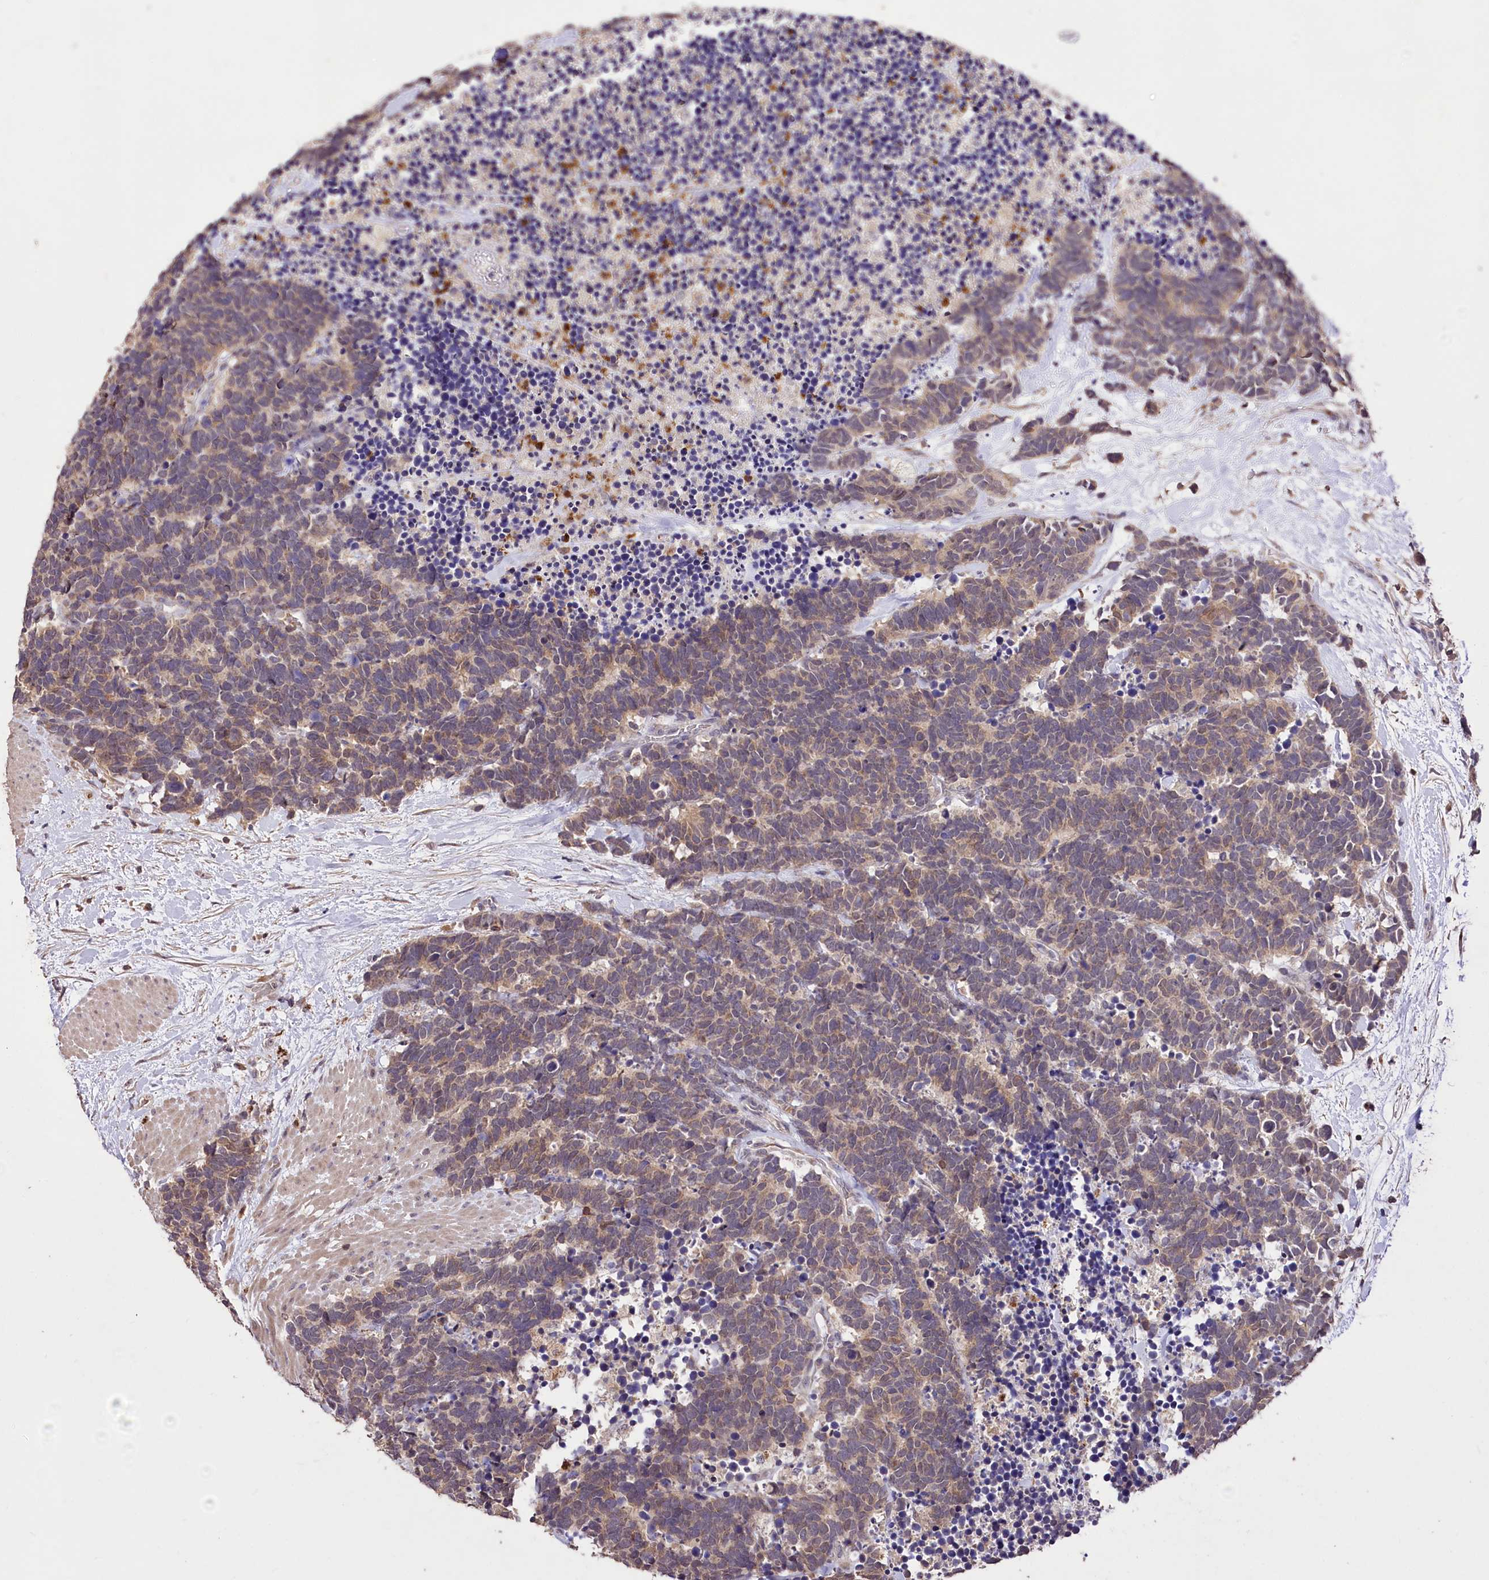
{"staining": {"intensity": "weak", "quantity": ">75%", "location": "cytoplasmic/membranous"}, "tissue": "carcinoid", "cell_type": "Tumor cells", "image_type": "cancer", "snomed": [{"axis": "morphology", "description": "Carcinoma, NOS"}, {"axis": "morphology", "description": "Carcinoid, malignant, NOS"}, {"axis": "topography", "description": "Urinary bladder"}], "caption": "High-power microscopy captured an IHC photomicrograph of carcinoma, revealing weak cytoplasmic/membranous expression in approximately >75% of tumor cells. (Brightfield microscopy of DAB IHC at high magnification).", "gene": "SERGEF", "patient": {"sex": "male", "age": 57}}